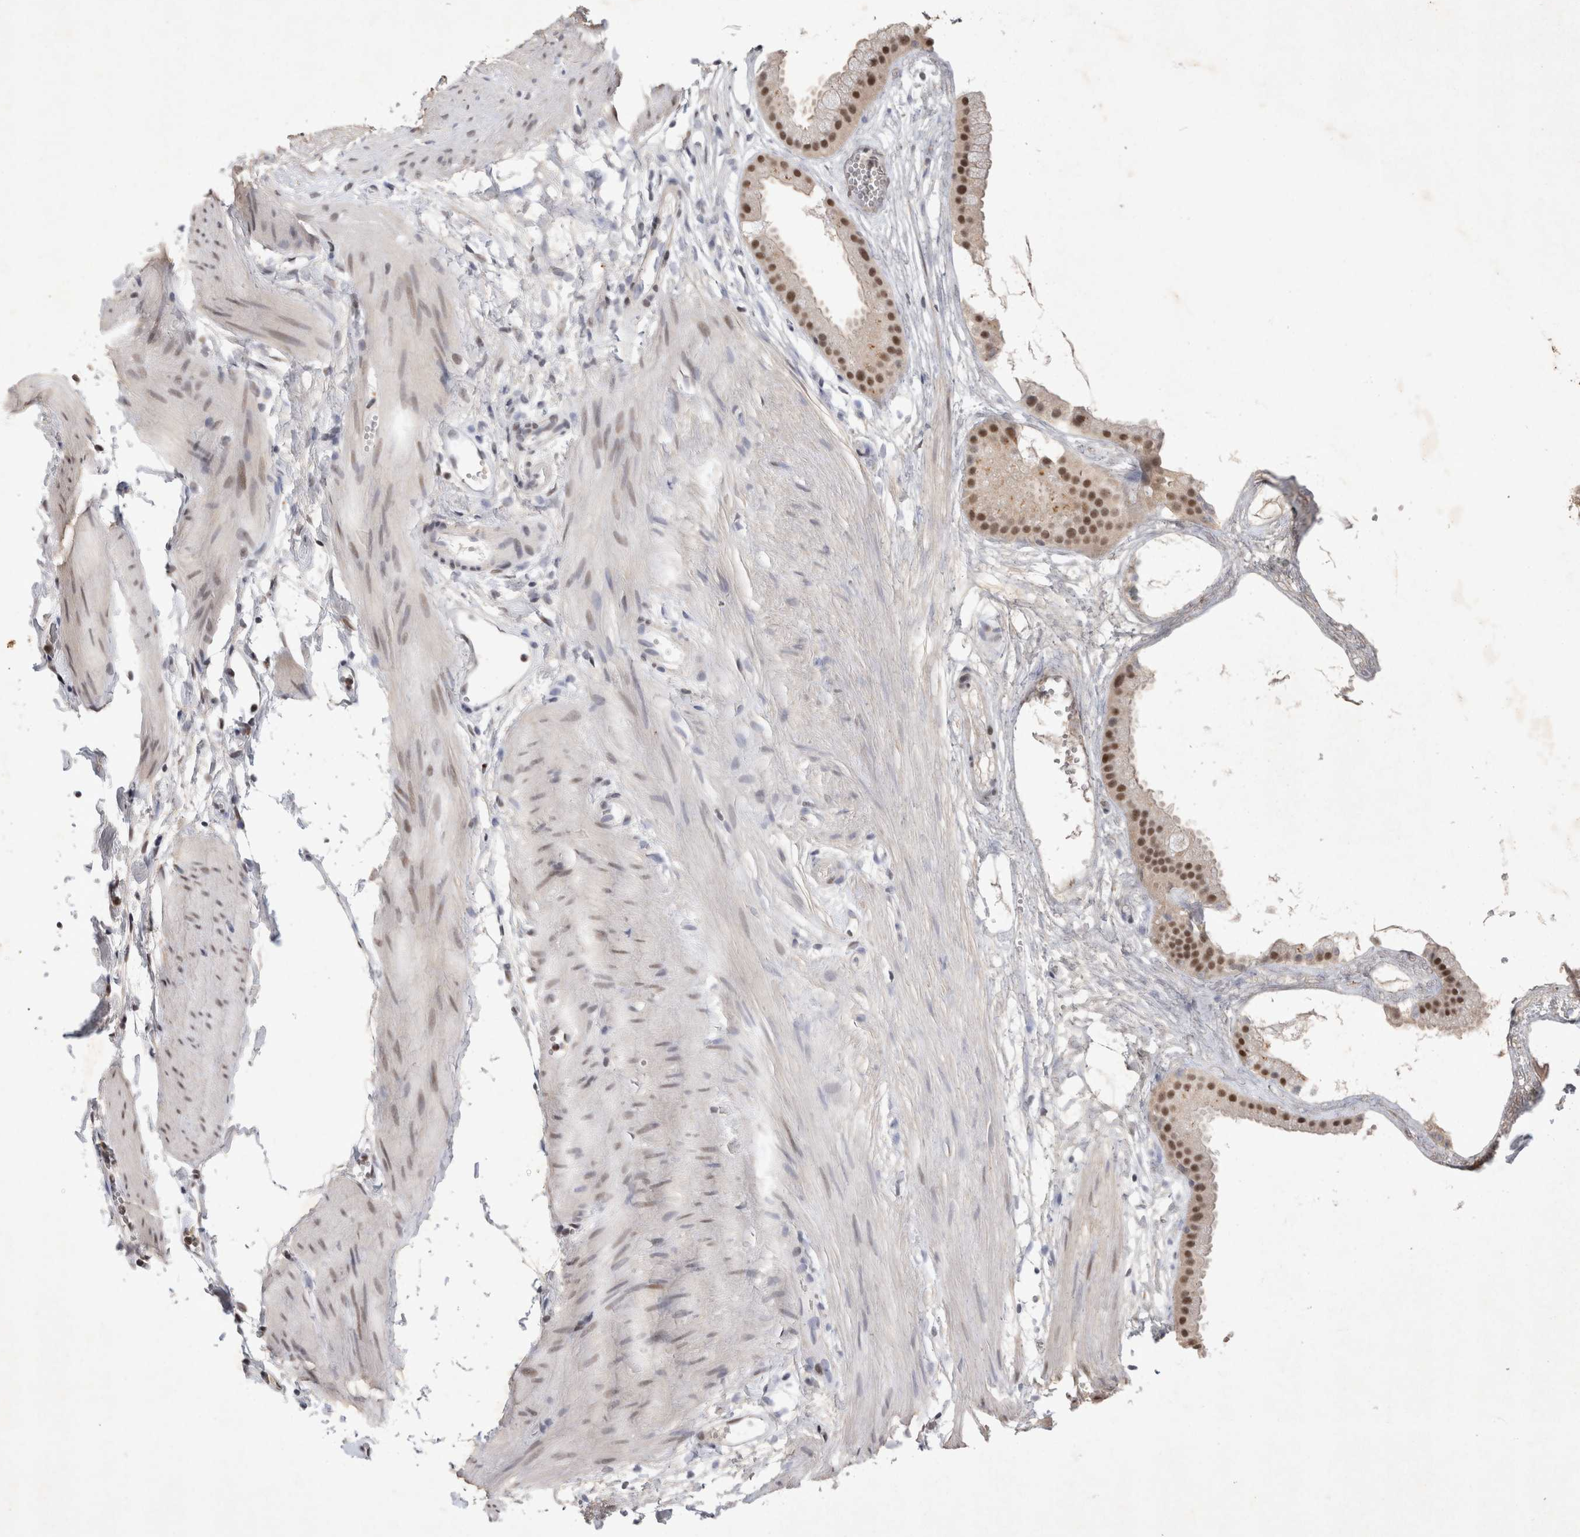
{"staining": {"intensity": "strong", "quantity": ">75%", "location": "nuclear"}, "tissue": "gallbladder", "cell_type": "Glandular cells", "image_type": "normal", "snomed": [{"axis": "morphology", "description": "Normal tissue, NOS"}, {"axis": "topography", "description": "Gallbladder"}], "caption": "The photomicrograph displays staining of benign gallbladder, revealing strong nuclear protein positivity (brown color) within glandular cells. (Brightfield microscopy of DAB IHC at high magnification).", "gene": "XRCC5", "patient": {"sex": "female", "age": 64}}